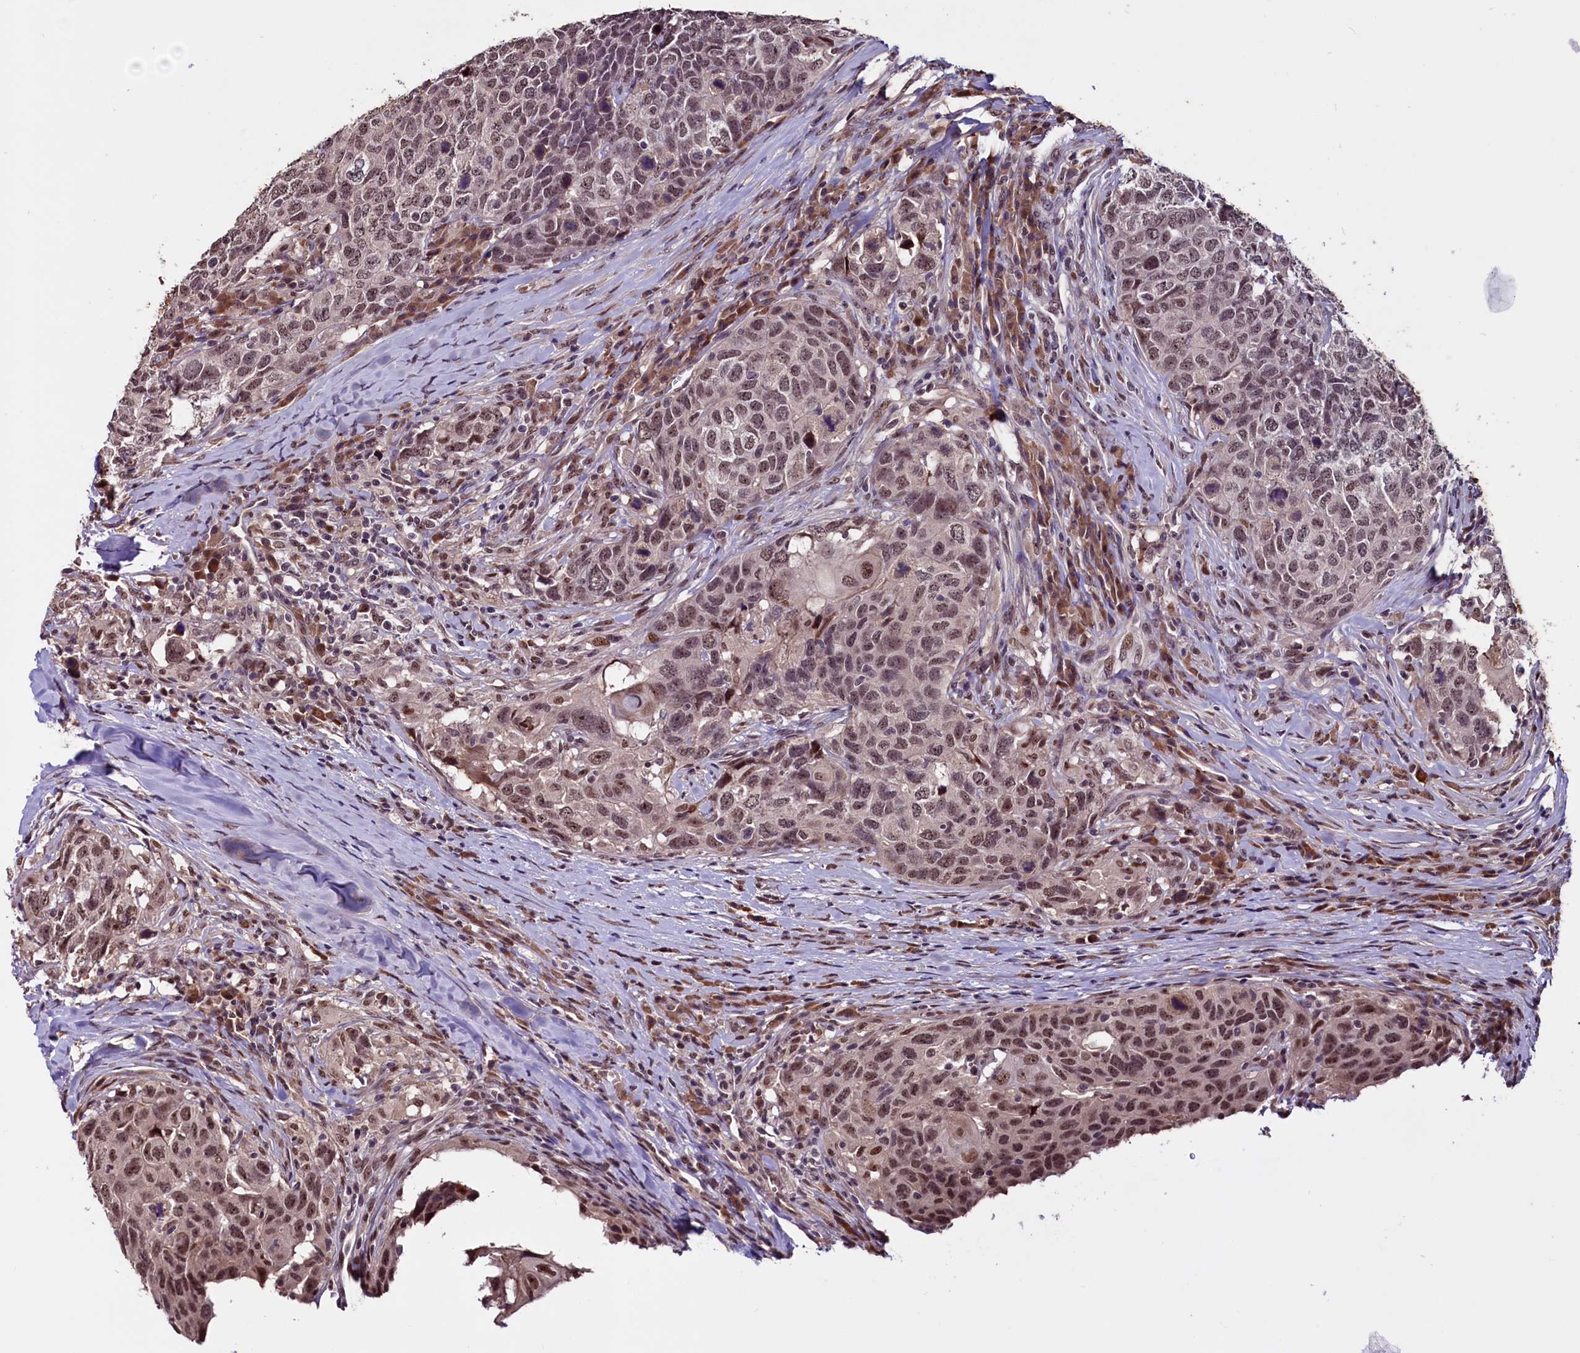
{"staining": {"intensity": "moderate", "quantity": ">75%", "location": "nuclear"}, "tissue": "head and neck cancer", "cell_type": "Tumor cells", "image_type": "cancer", "snomed": [{"axis": "morphology", "description": "Squamous cell carcinoma, NOS"}, {"axis": "topography", "description": "Head-Neck"}], "caption": "About >75% of tumor cells in head and neck squamous cell carcinoma demonstrate moderate nuclear protein staining as visualized by brown immunohistochemical staining.", "gene": "RNMT", "patient": {"sex": "male", "age": 66}}